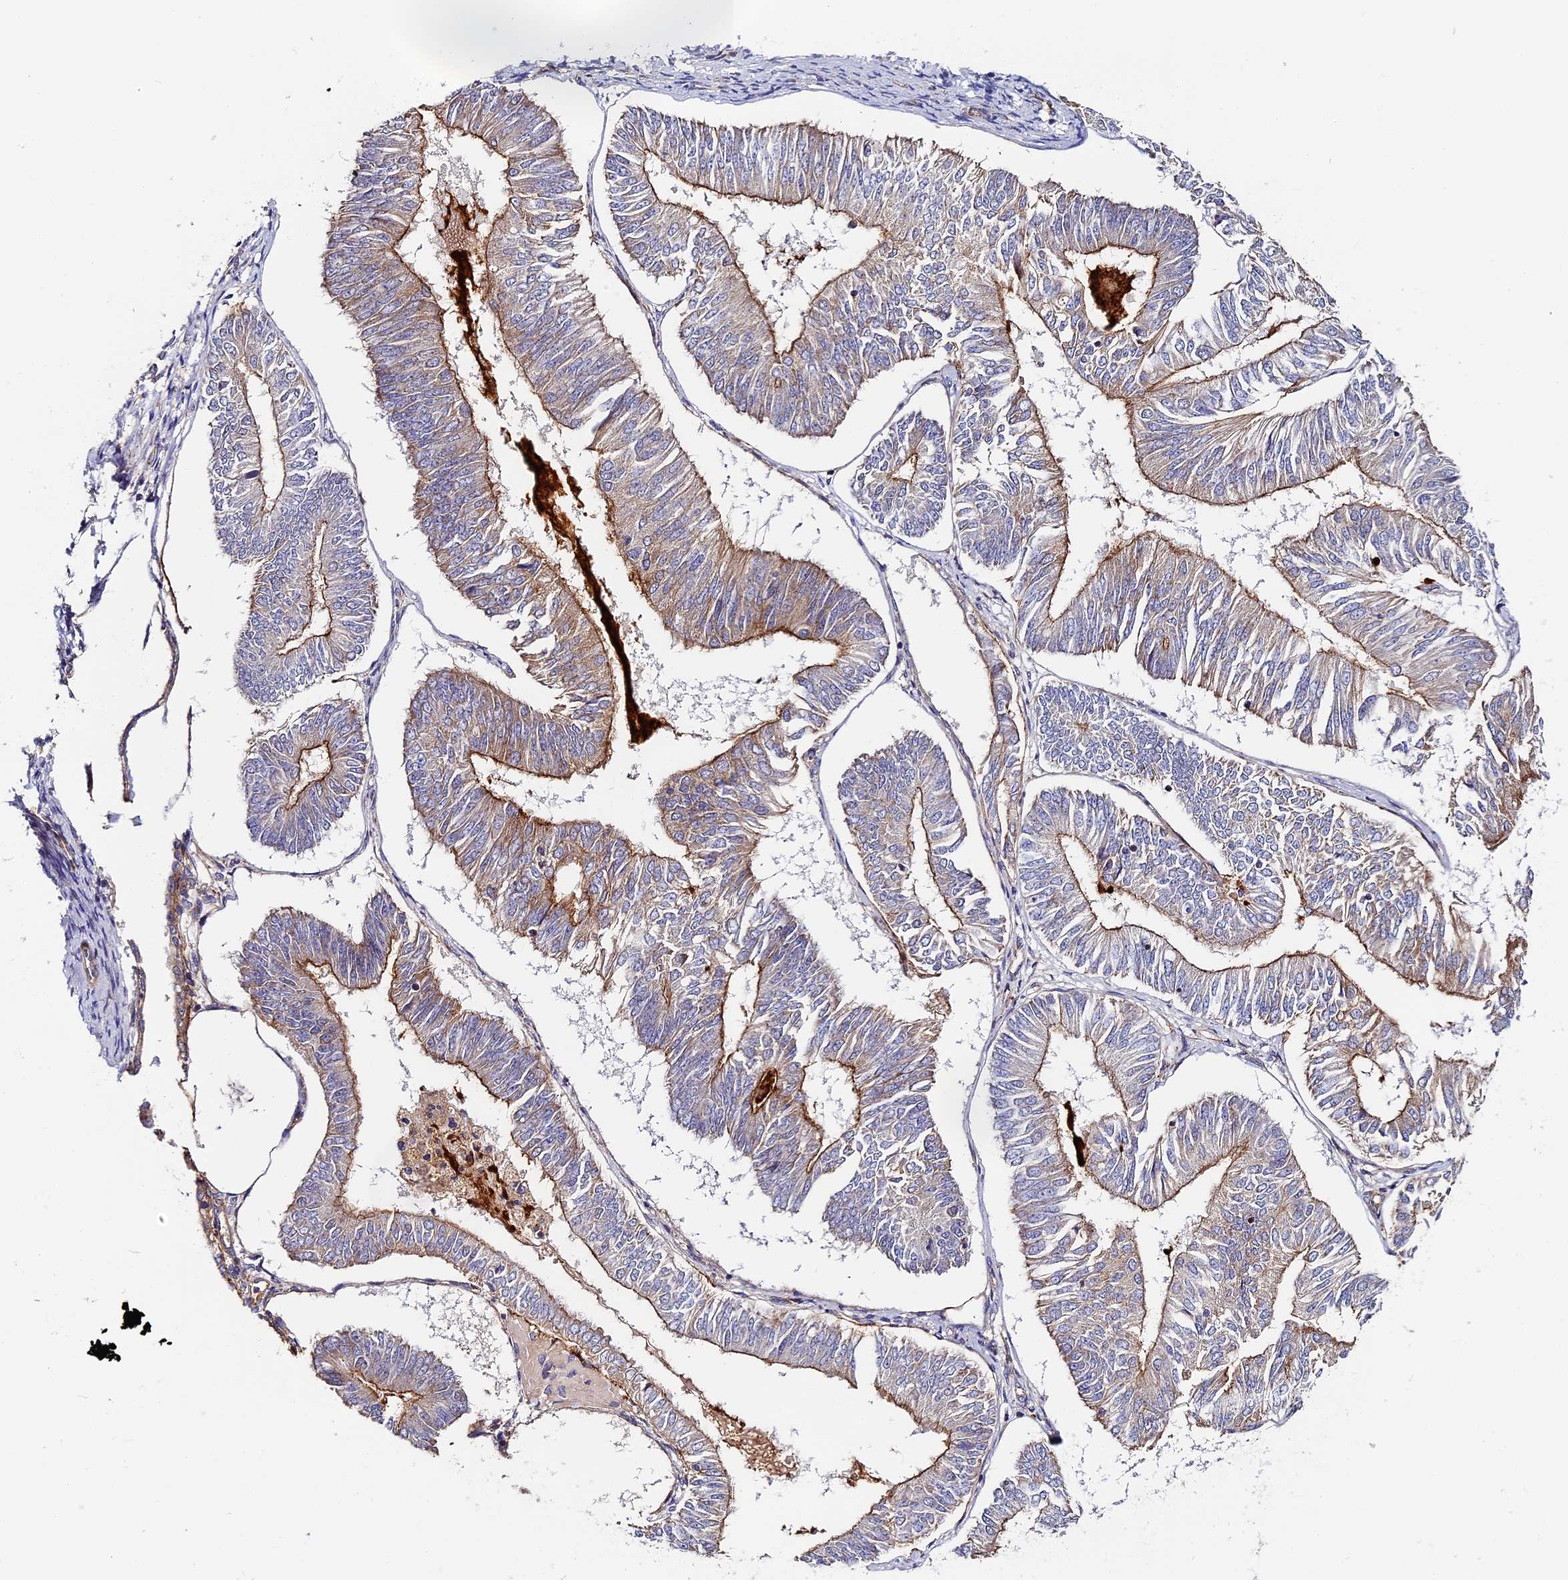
{"staining": {"intensity": "moderate", "quantity": "25%-75%", "location": "cytoplasmic/membranous"}, "tissue": "endometrial cancer", "cell_type": "Tumor cells", "image_type": "cancer", "snomed": [{"axis": "morphology", "description": "Adenocarcinoma, NOS"}, {"axis": "topography", "description": "Endometrium"}], "caption": "DAB immunohistochemical staining of endometrial cancer (adenocarcinoma) reveals moderate cytoplasmic/membranous protein expression in about 25%-75% of tumor cells.", "gene": "MISP3", "patient": {"sex": "female", "age": 58}}